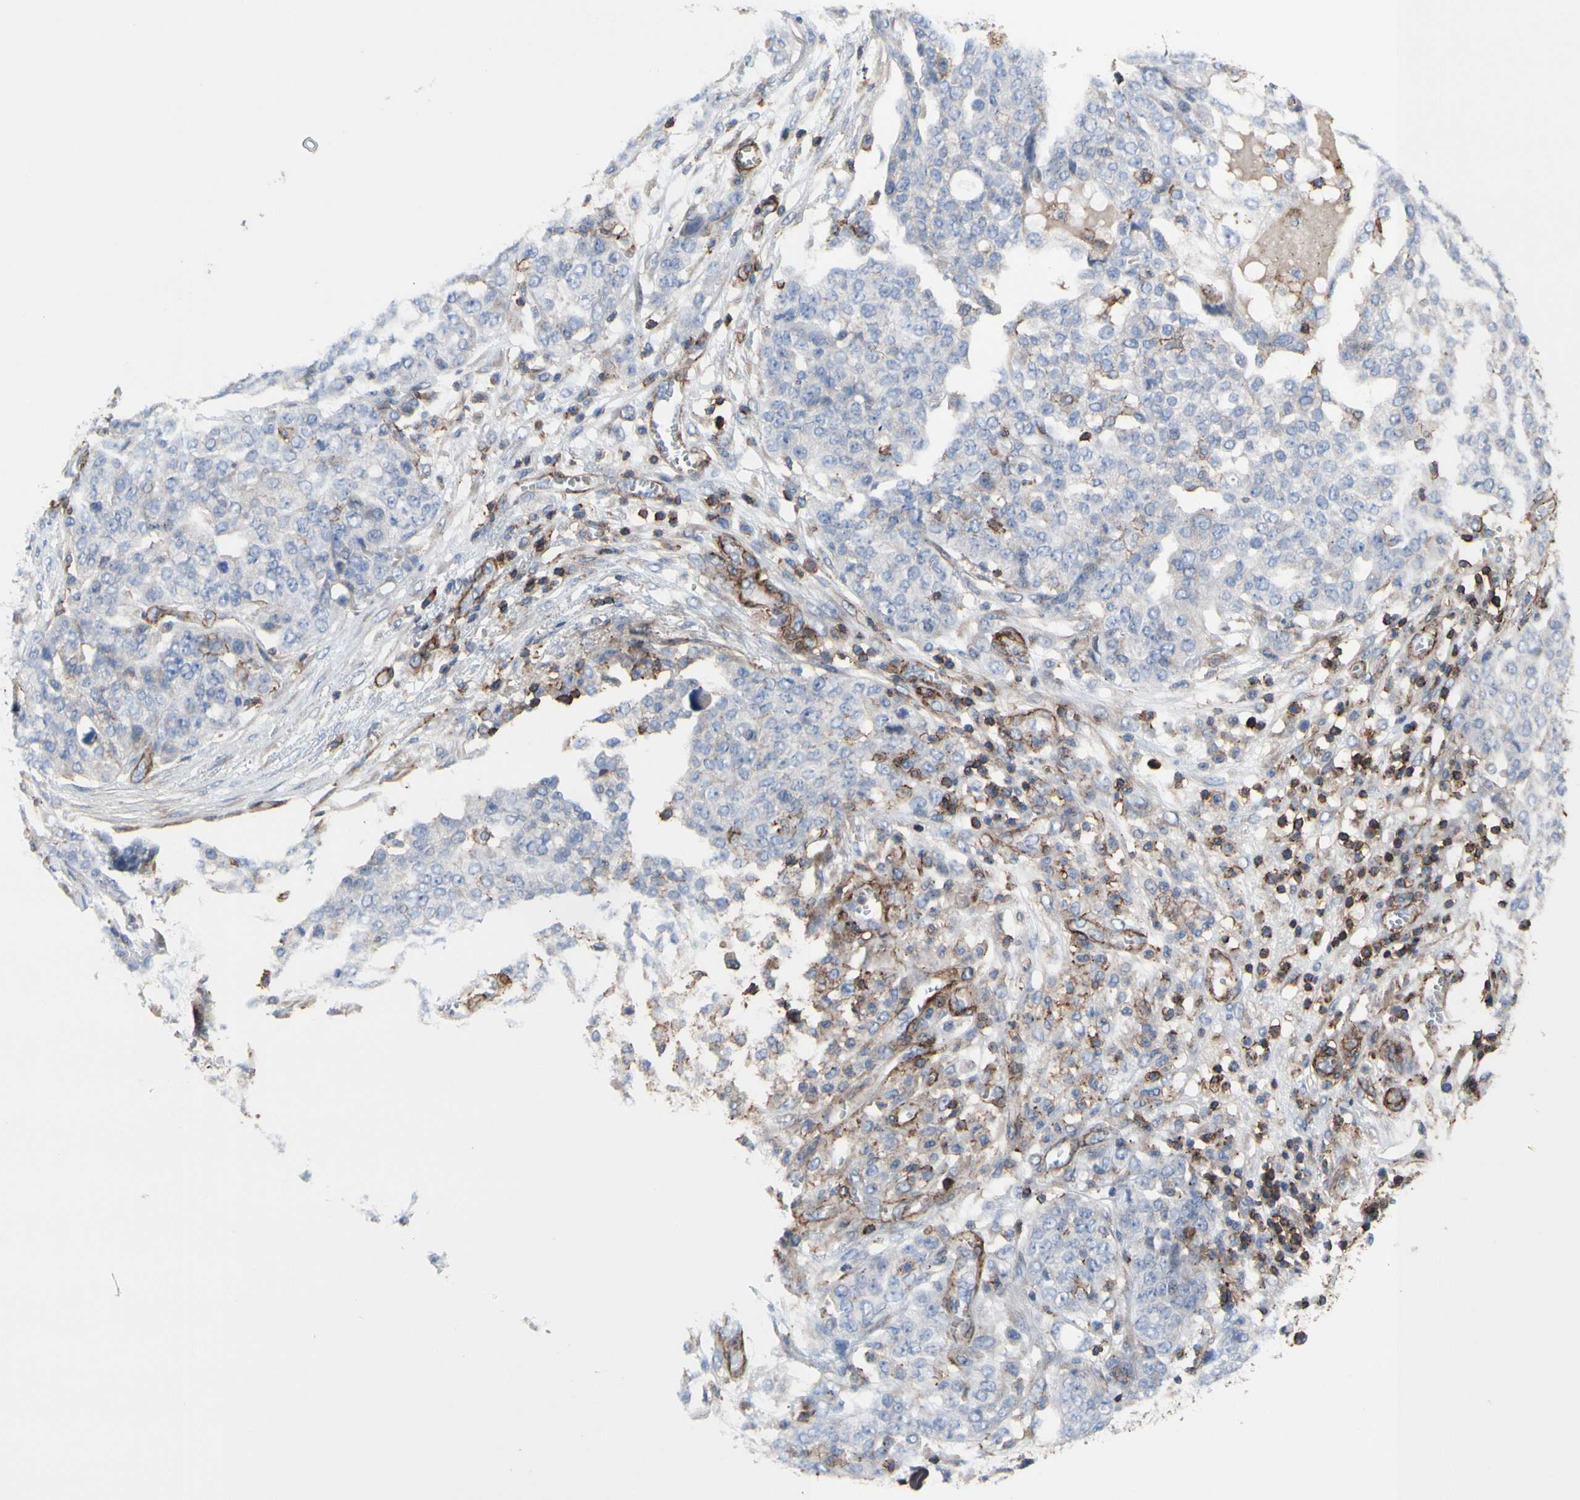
{"staining": {"intensity": "negative", "quantity": "none", "location": "none"}, "tissue": "ovarian cancer", "cell_type": "Tumor cells", "image_type": "cancer", "snomed": [{"axis": "morphology", "description": "Cystadenocarcinoma, serous, NOS"}, {"axis": "topography", "description": "Soft tissue"}, {"axis": "topography", "description": "Ovary"}], "caption": "Serous cystadenocarcinoma (ovarian) was stained to show a protein in brown. There is no significant positivity in tumor cells.", "gene": "ANXA6", "patient": {"sex": "female", "age": 57}}